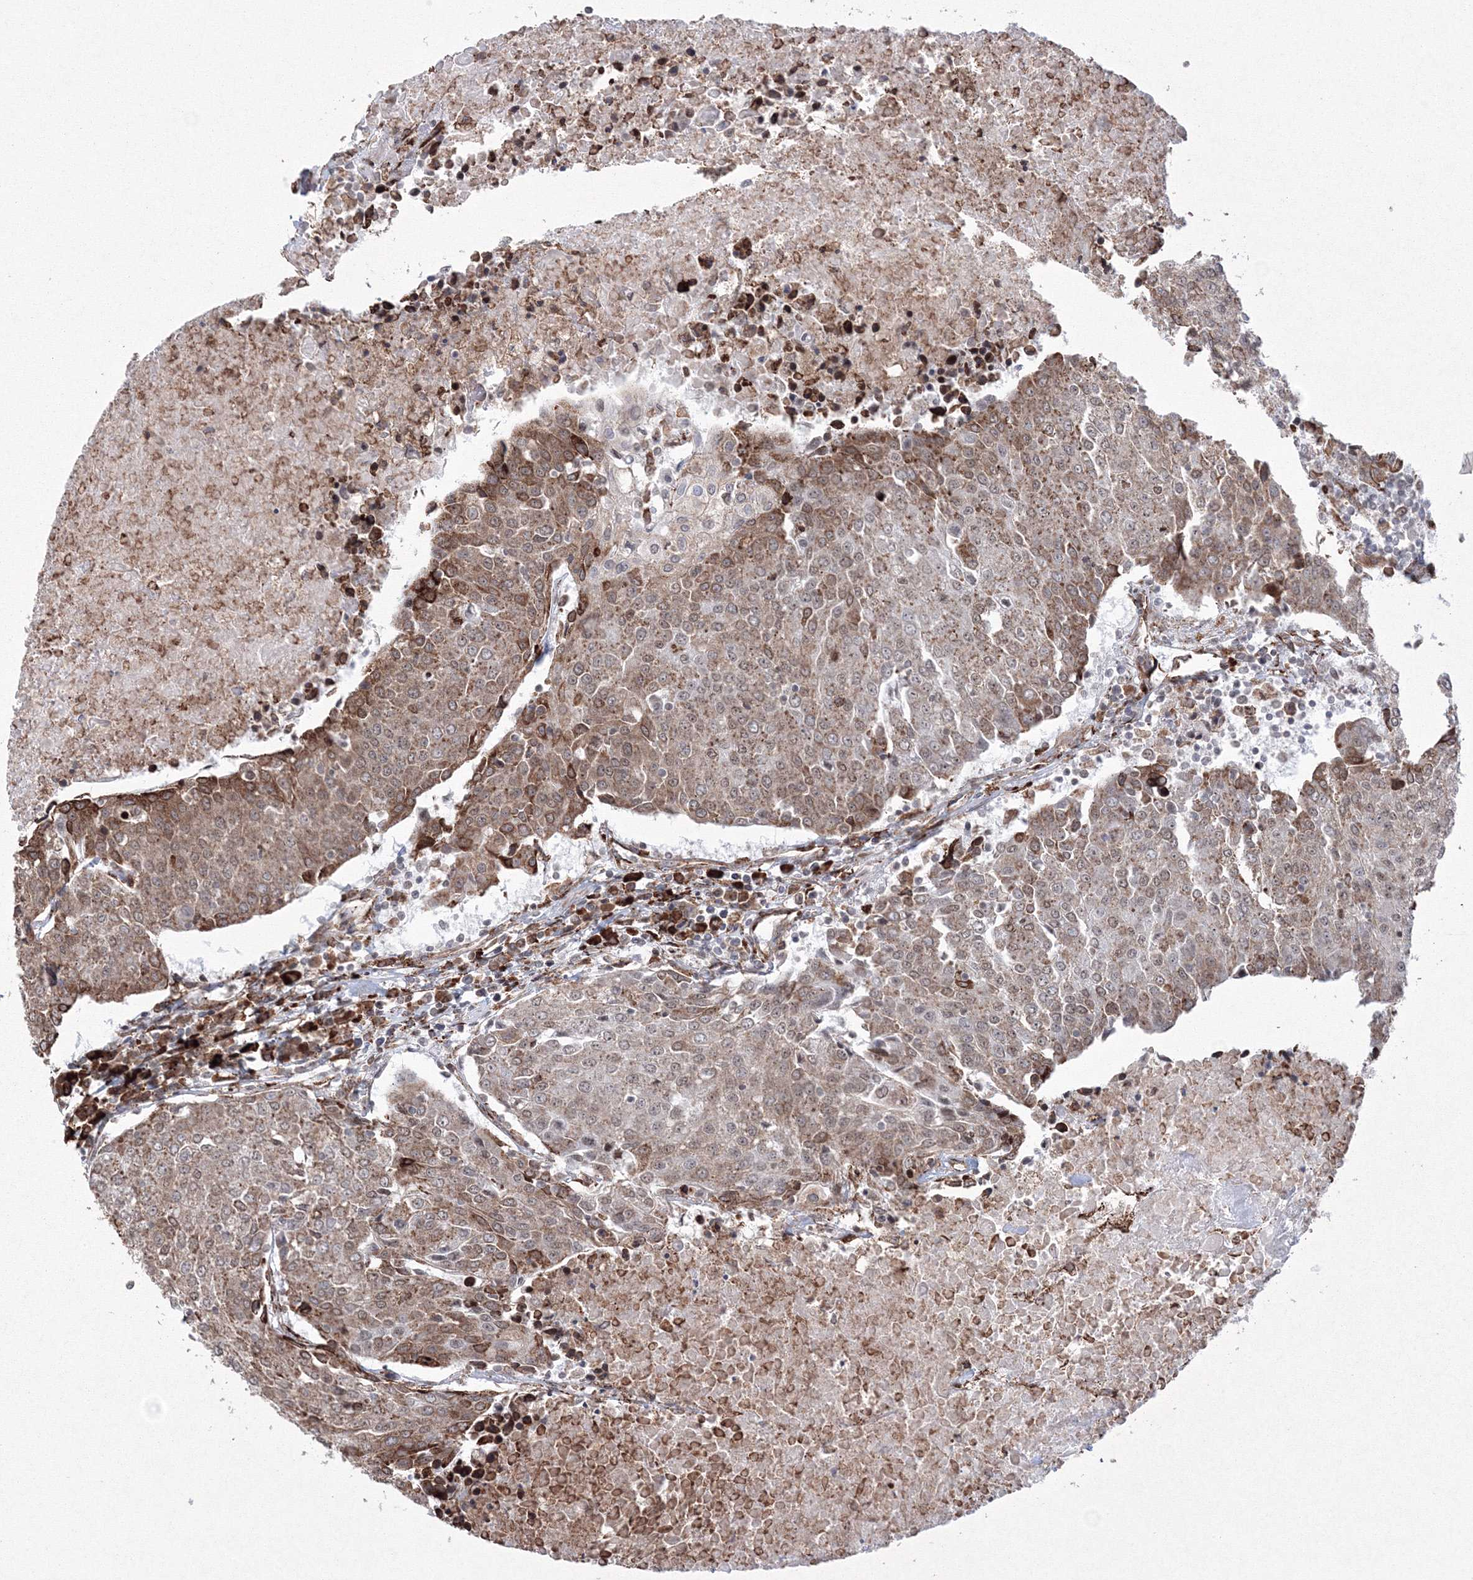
{"staining": {"intensity": "moderate", "quantity": ">75%", "location": "cytoplasmic/membranous"}, "tissue": "urothelial cancer", "cell_type": "Tumor cells", "image_type": "cancer", "snomed": [{"axis": "morphology", "description": "Urothelial carcinoma, High grade"}, {"axis": "topography", "description": "Urinary bladder"}], "caption": "Immunohistochemical staining of human urothelial cancer shows medium levels of moderate cytoplasmic/membranous protein positivity in about >75% of tumor cells. Using DAB (3,3'-diaminobenzidine) (brown) and hematoxylin (blue) stains, captured at high magnification using brightfield microscopy.", "gene": "EFCAB12", "patient": {"sex": "female", "age": 85}}